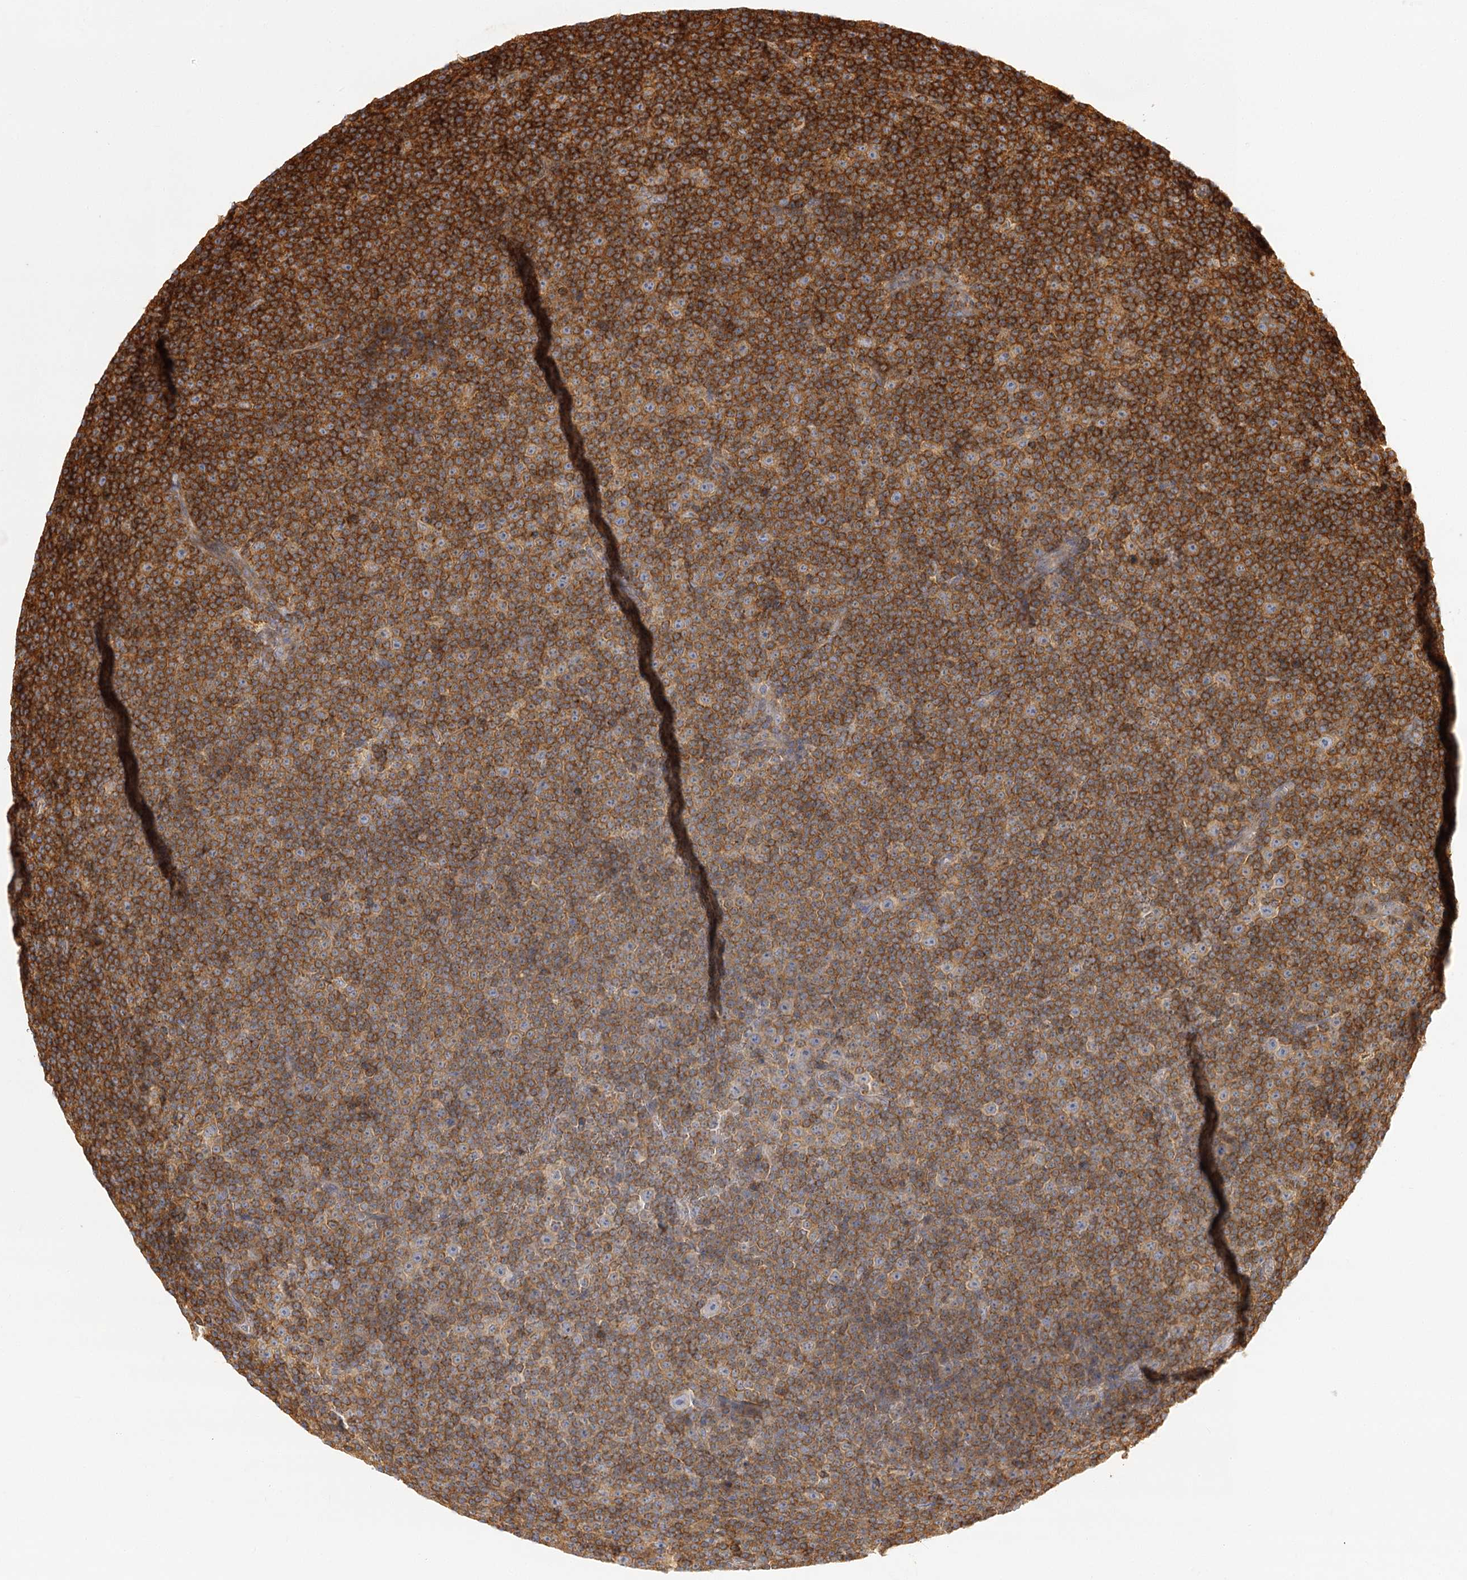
{"staining": {"intensity": "moderate", "quantity": ">75%", "location": "cytoplasmic/membranous"}, "tissue": "lymphoma", "cell_type": "Tumor cells", "image_type": "cancer", "snomed": [{"axis": "morphology", "description": "Malignant lymphoma, non-Hodgkin's type, Low grade"}, {"axis": "topography", "description": "Lymph node"}], "caption": "A brown stain labels moderate cytoplasmic/membranous staining of a protein in human lymphoma tumor cells.", "gene": "SEC24B", "patient": {"sex": "female", "age": 67}}